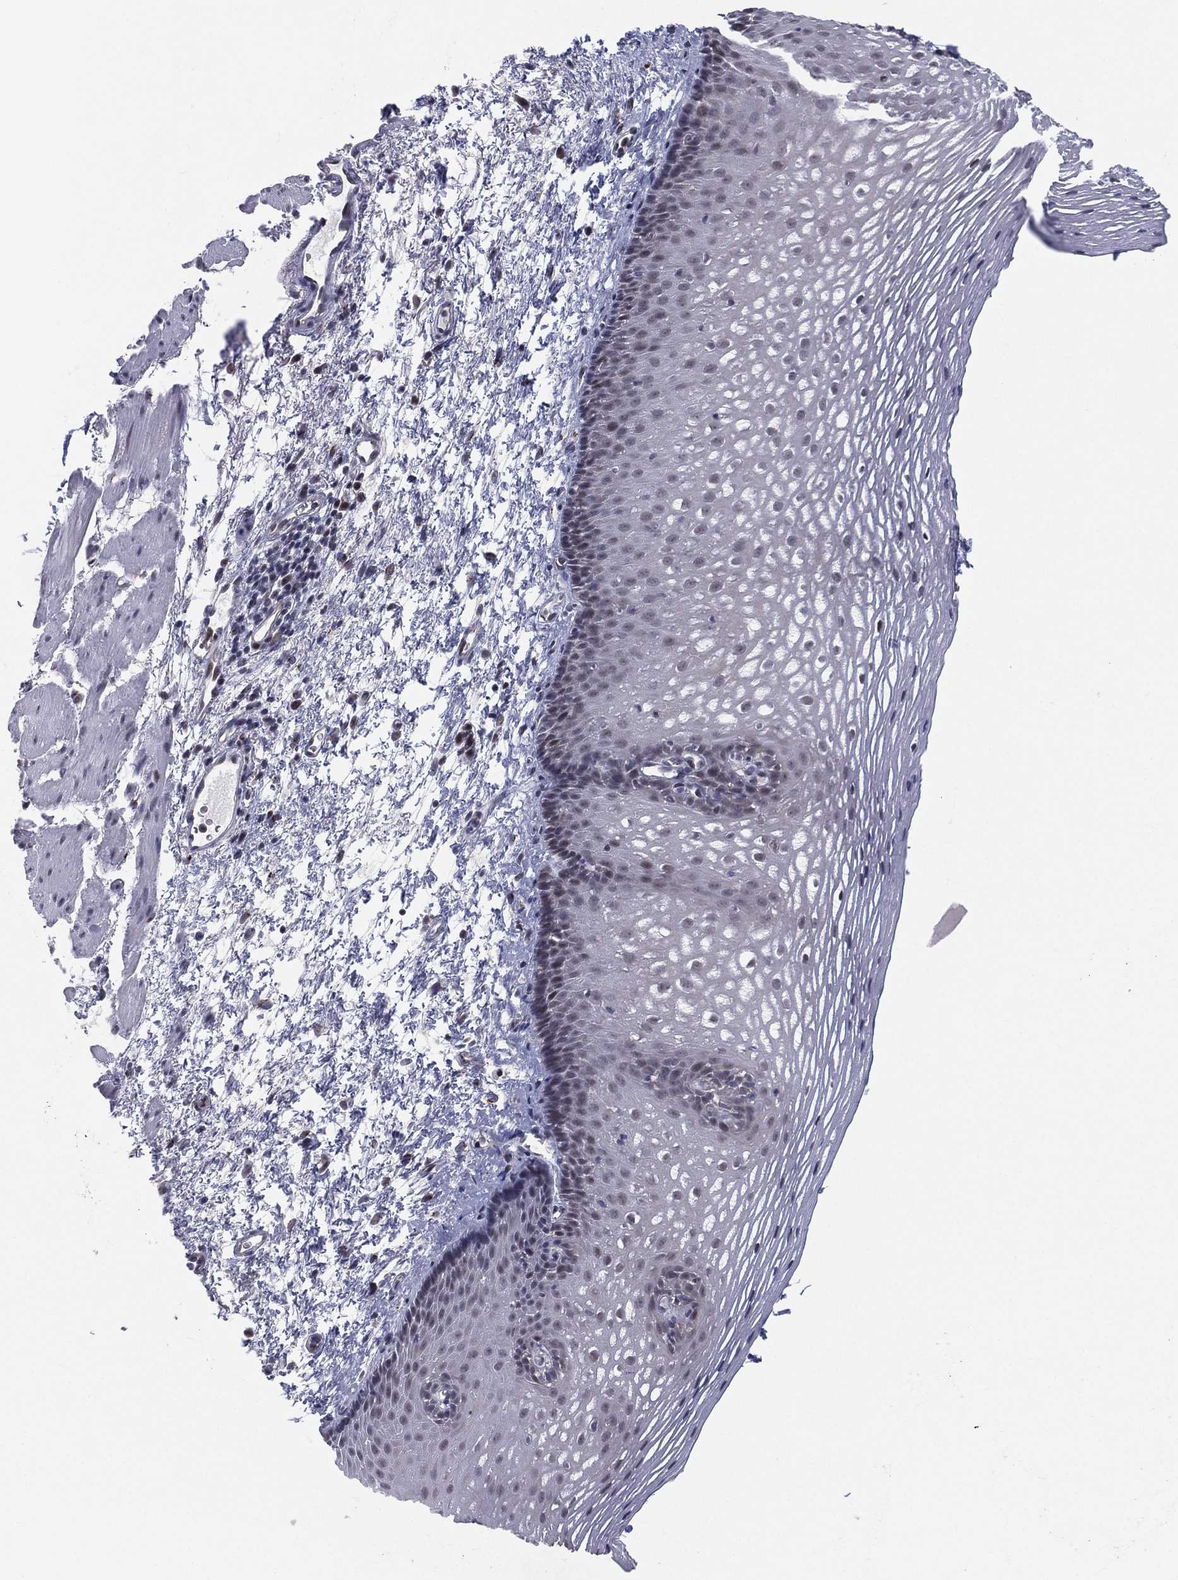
{"staining": {"intensity": "negative", "quantity": "none", "location": "none"}, "tissue": "esophagus", "cell_type": "Squamous epithelial cells", "image_type": "normal", "snomed": [{"axis": "morphology", "description": "Normal tissue, NOS"}, {"axis": "topography", "description": "Esophagus"}], "caption": "Immunohistochemistry of unremarkable human esophagus reveals no positivity in squamous epithelial cells.", "gene": "CD177", "patient": {"sex": "male", "age": 76}}